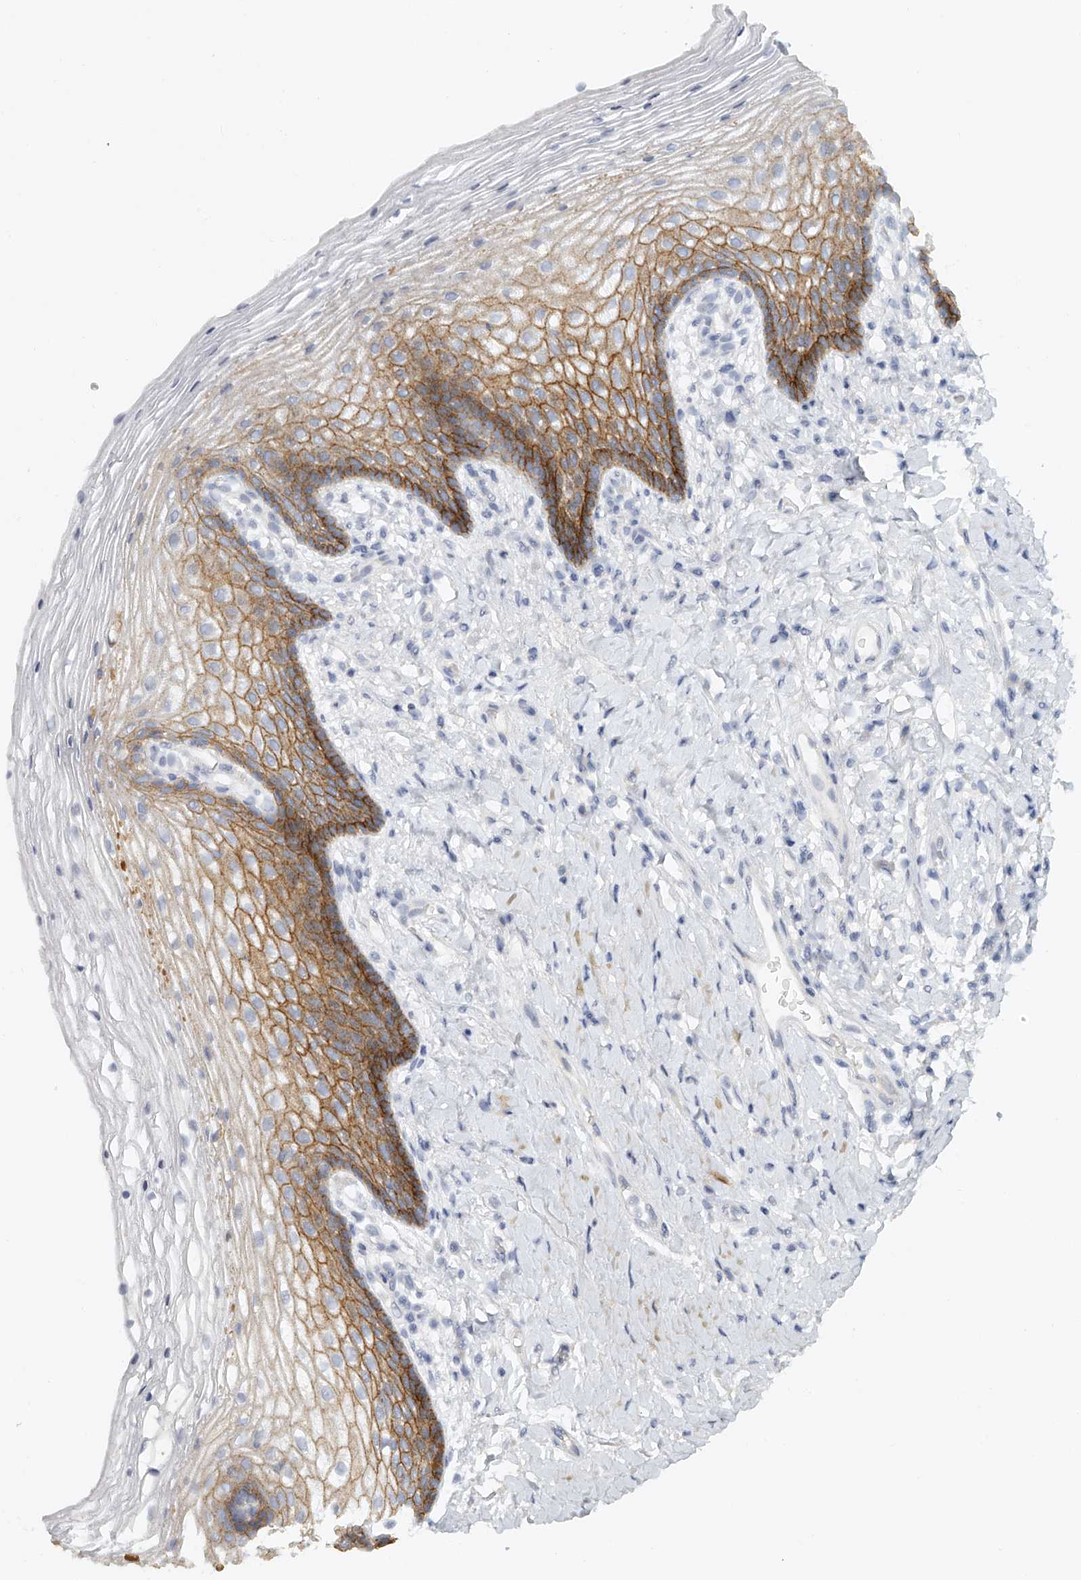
{"staining": {"intensity": "strong", "quantity": "25%-75%", "location": "cytoplasmic/membranous"}, "tissue": "vagina", "cell_type": "Squamous epithelial cells", "image_type": "normal", "snomed": [{"axis": "morphology", "description": "Normal tissue, NOS"}, {"axis": "topography", "description": "Vagina"}], "caption": "This micrograph shows immunohistochemistry (IHC) staining of unremarkable human vagina, with high strong cytoplasmic/membranous positivity in about 25%-75% of squamous epithelial cells.", "gene": "FAT2", "patient": {"sex": "female", "age": 60}}